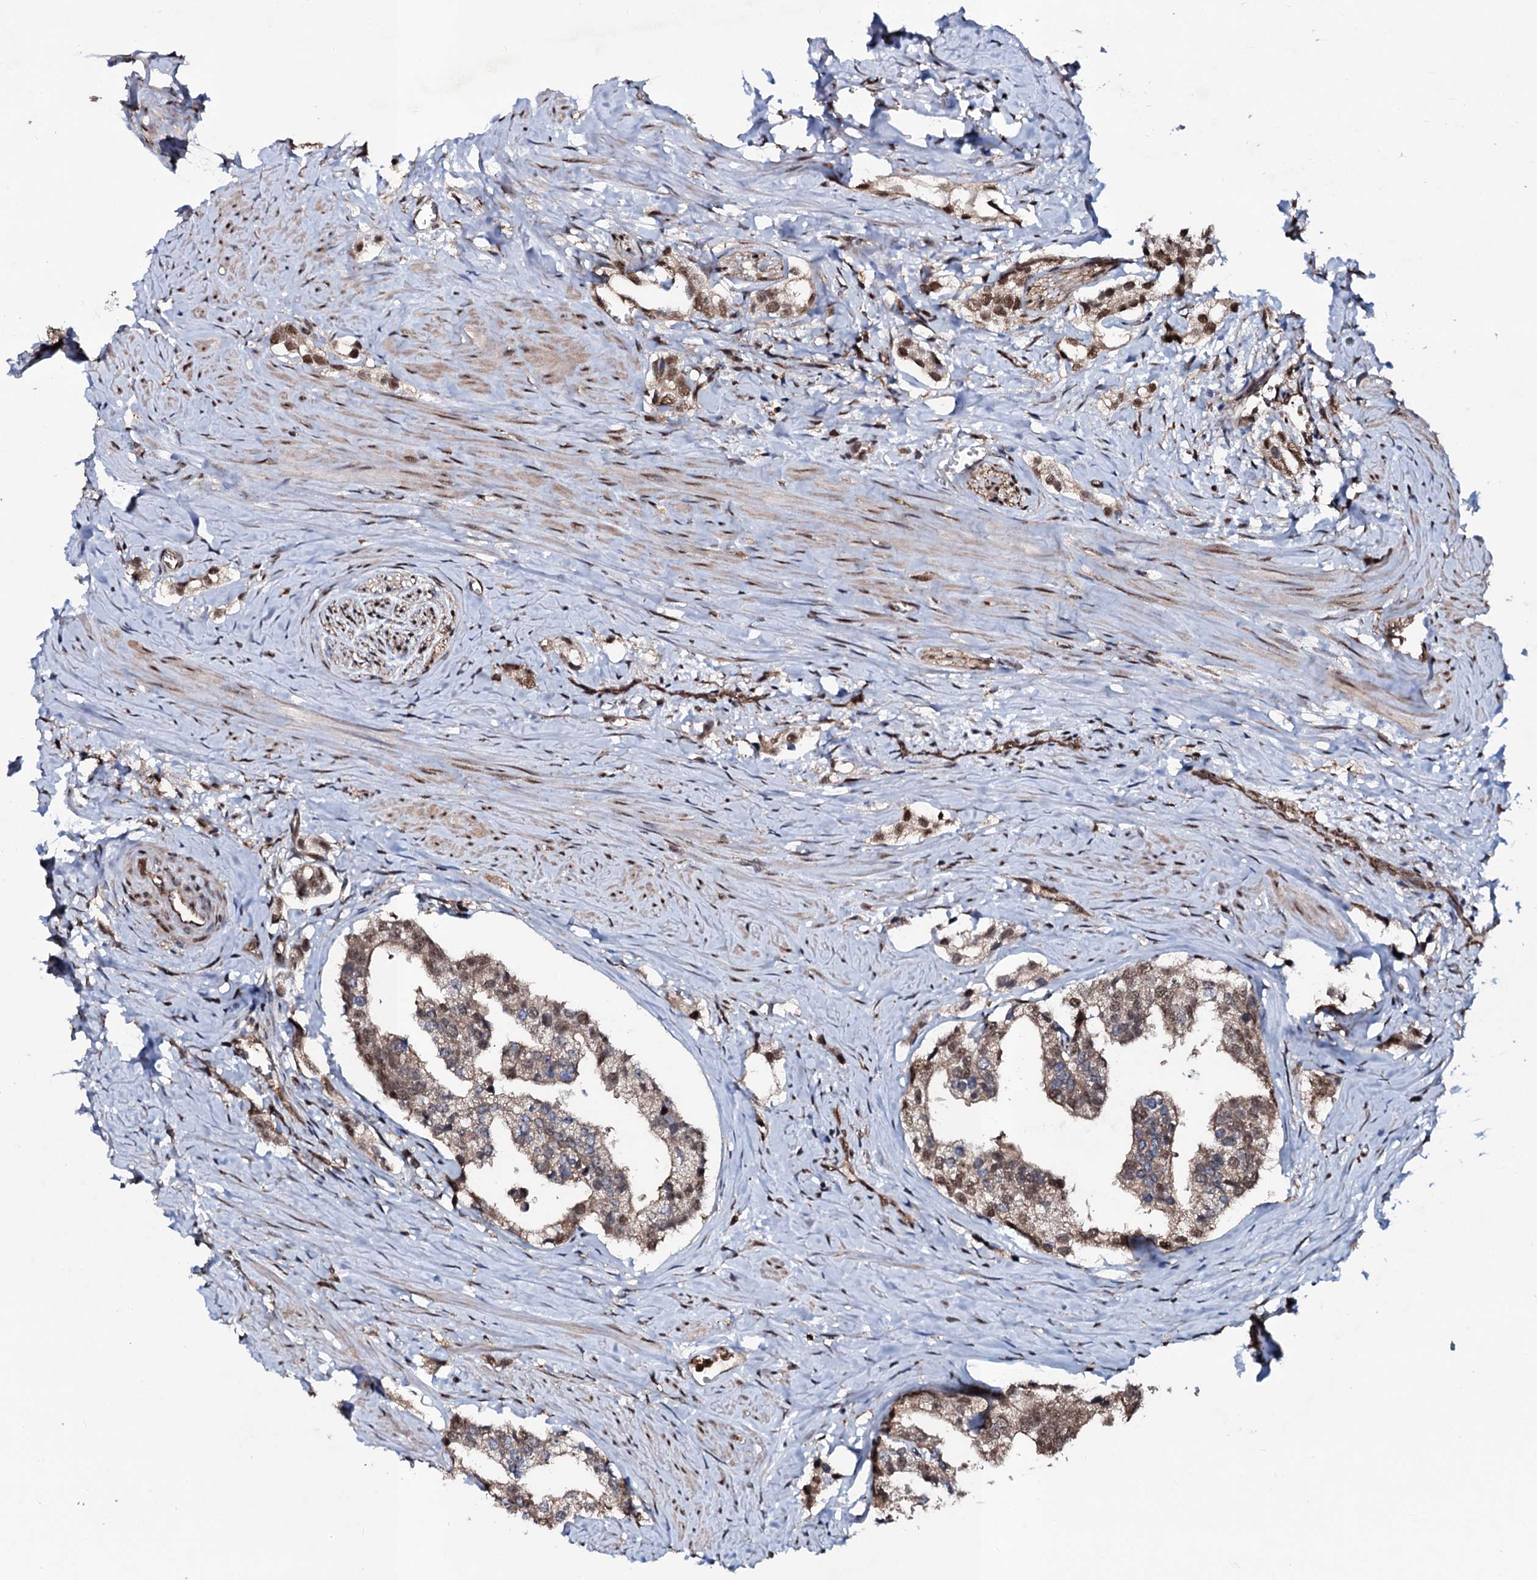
{"staining": {"intensity": "moderate", "quantity": ">75%", "location": "cytoplasmic/membranous,nuclear"}, "tissue": "prostate cancer", "cell_type": "Tumor cells", "image_type": "cancer", "snomed": [{"axis": "morphology", "description": "Adenocarcinoma, High grade"}, {"axis": "topography", "description": "Prostate"}], "caption": "An image of adenocarcinoma (high-grade) (prostate) stained for a protein reveals moderate cytoplasmic/membranous and nuclear brown staining in tumor cells.", "gene": "COG6", "patient": {"sex": "male", "age": 75}}